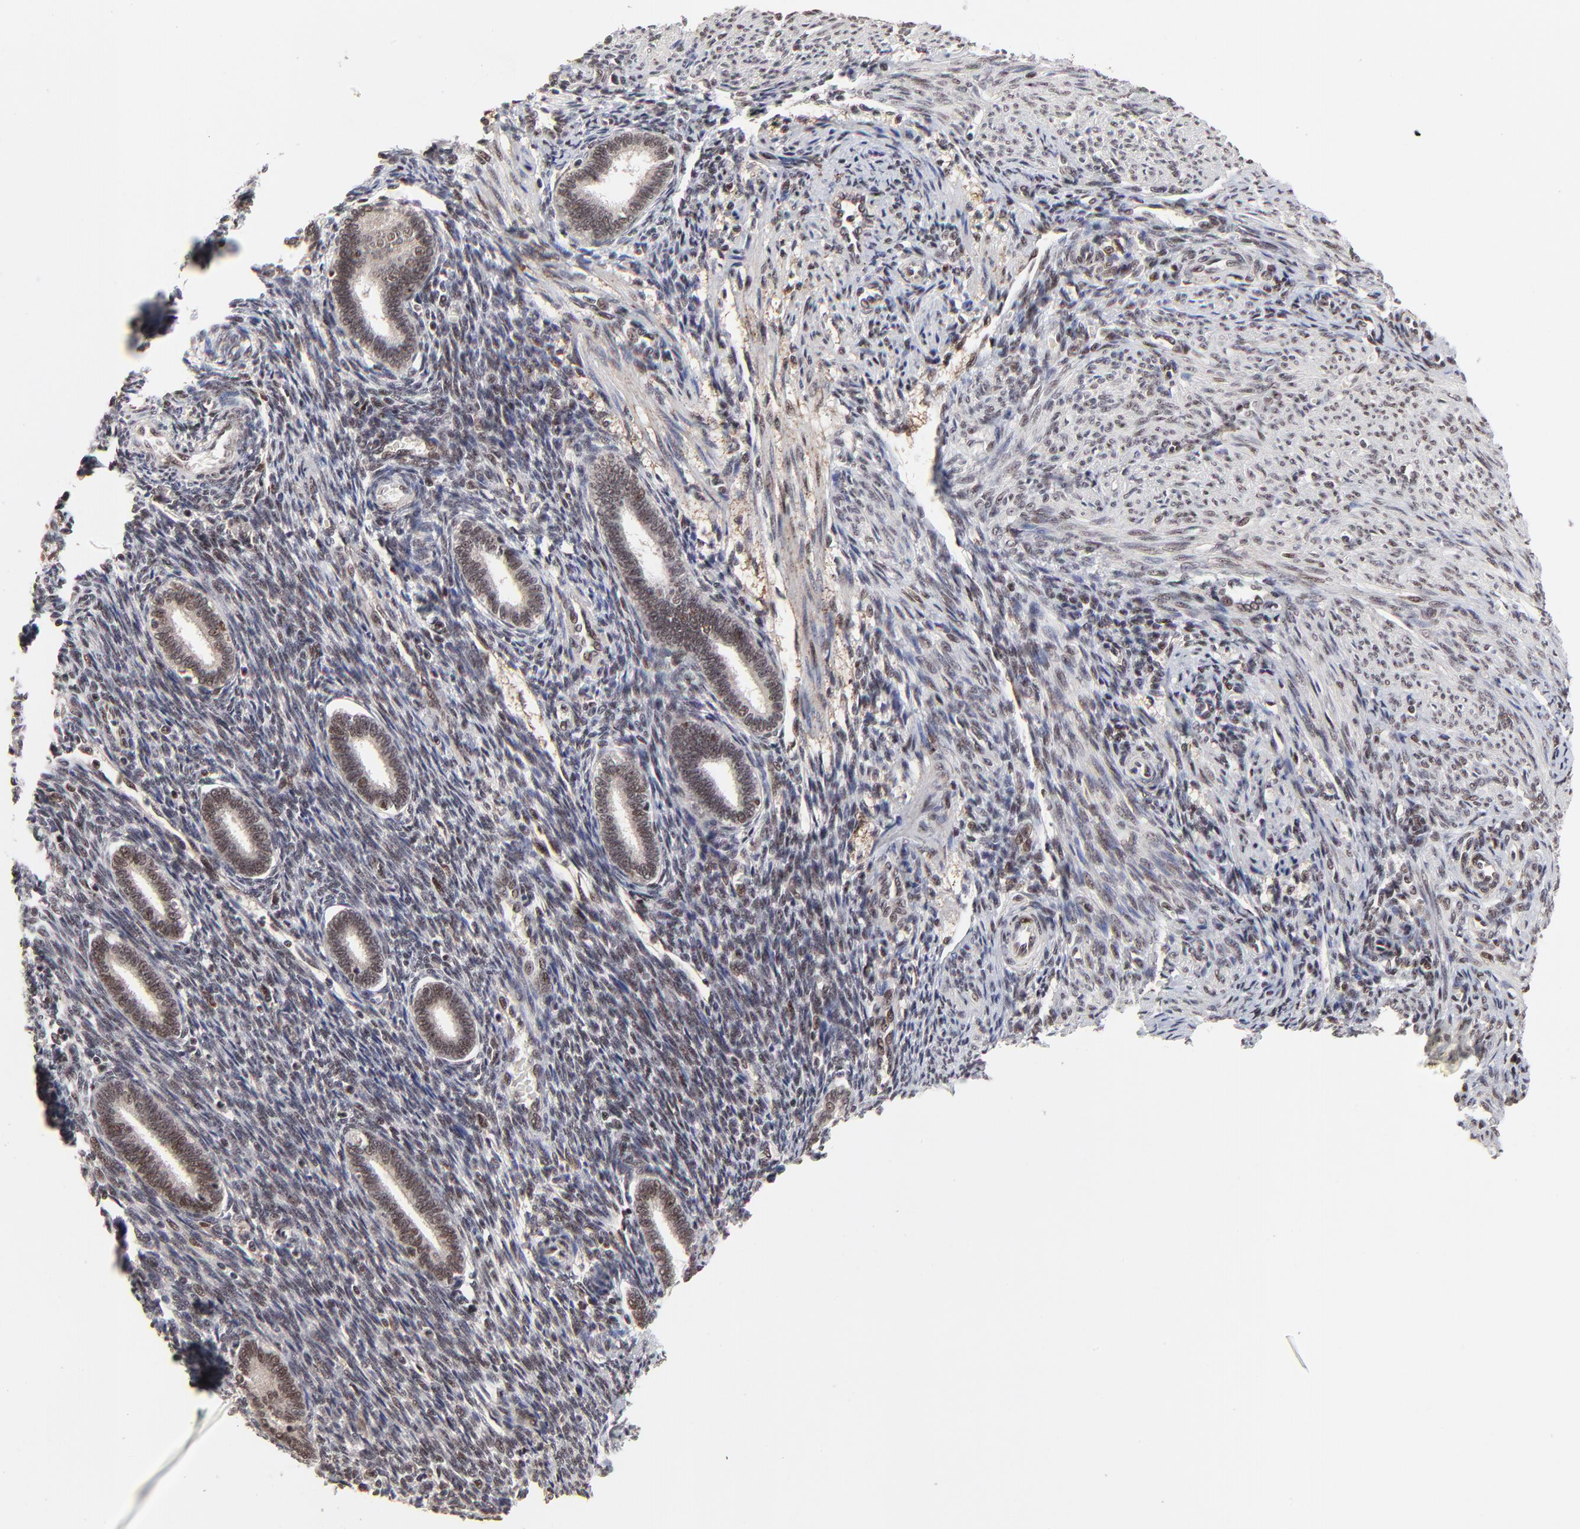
{"staining": {"intensity": "weak", "quantity": "25%-75%", "location": "nuclear"}, "tissue": "endometrium", "cell_type": "Cells in endometrial stroma", "image_type": "normal", "snomed": [{"axis": "morphology", "description": "Normal tissue, NOS"}, {"axis": "topography", "description": "Endometrium"}], "caption": "Immunohistochemistry histopathology image of unremarkable endometrium stained for a protein (brown), which demonstrates low levels of weak nuclear expression in approximately 25%-75% of cells in endometrial stroma.", "gene": "RBM22", "patient": {"sex": "female", "age": 27}}